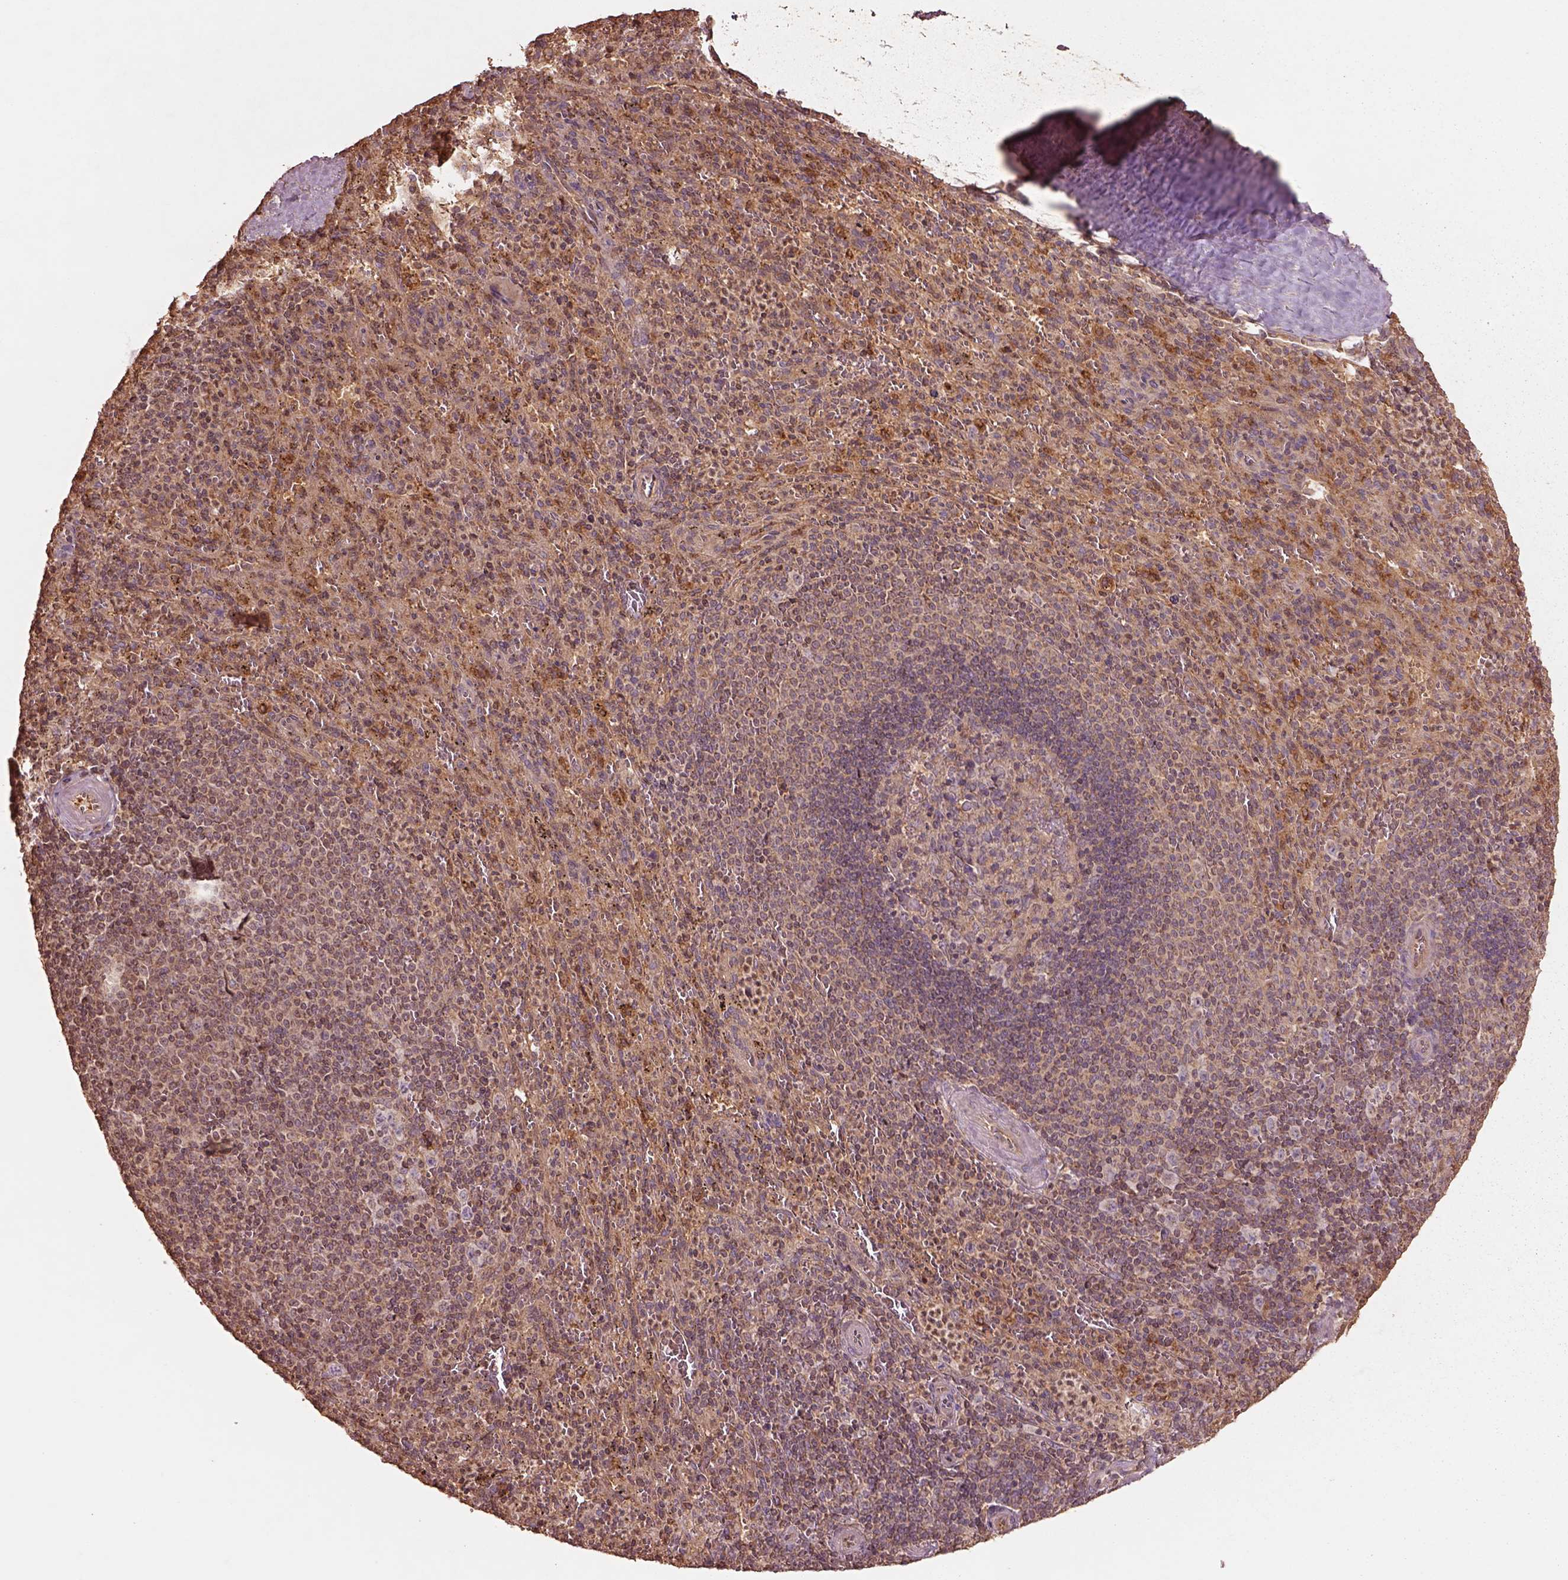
{"staining": {"intensity": "strong", "quantity": "<25%", "location": "cytoplasmic/membranous"}, "tissue": "spleen", "cell_type": "Cells in red pulp", "image_type": "normal", "snomed": [{"axis": "morphology", "description": "Normal tissue, NOS"}, {"axis": "topography", "description": "Spleen"}], "caption": "Spleen stained with IHC shows strong cytoplasmic/membranous expression in approximately <25% of cells in red pulp.", "gene": "TRADD", "patient": {"sex": "male", "age": 57}}